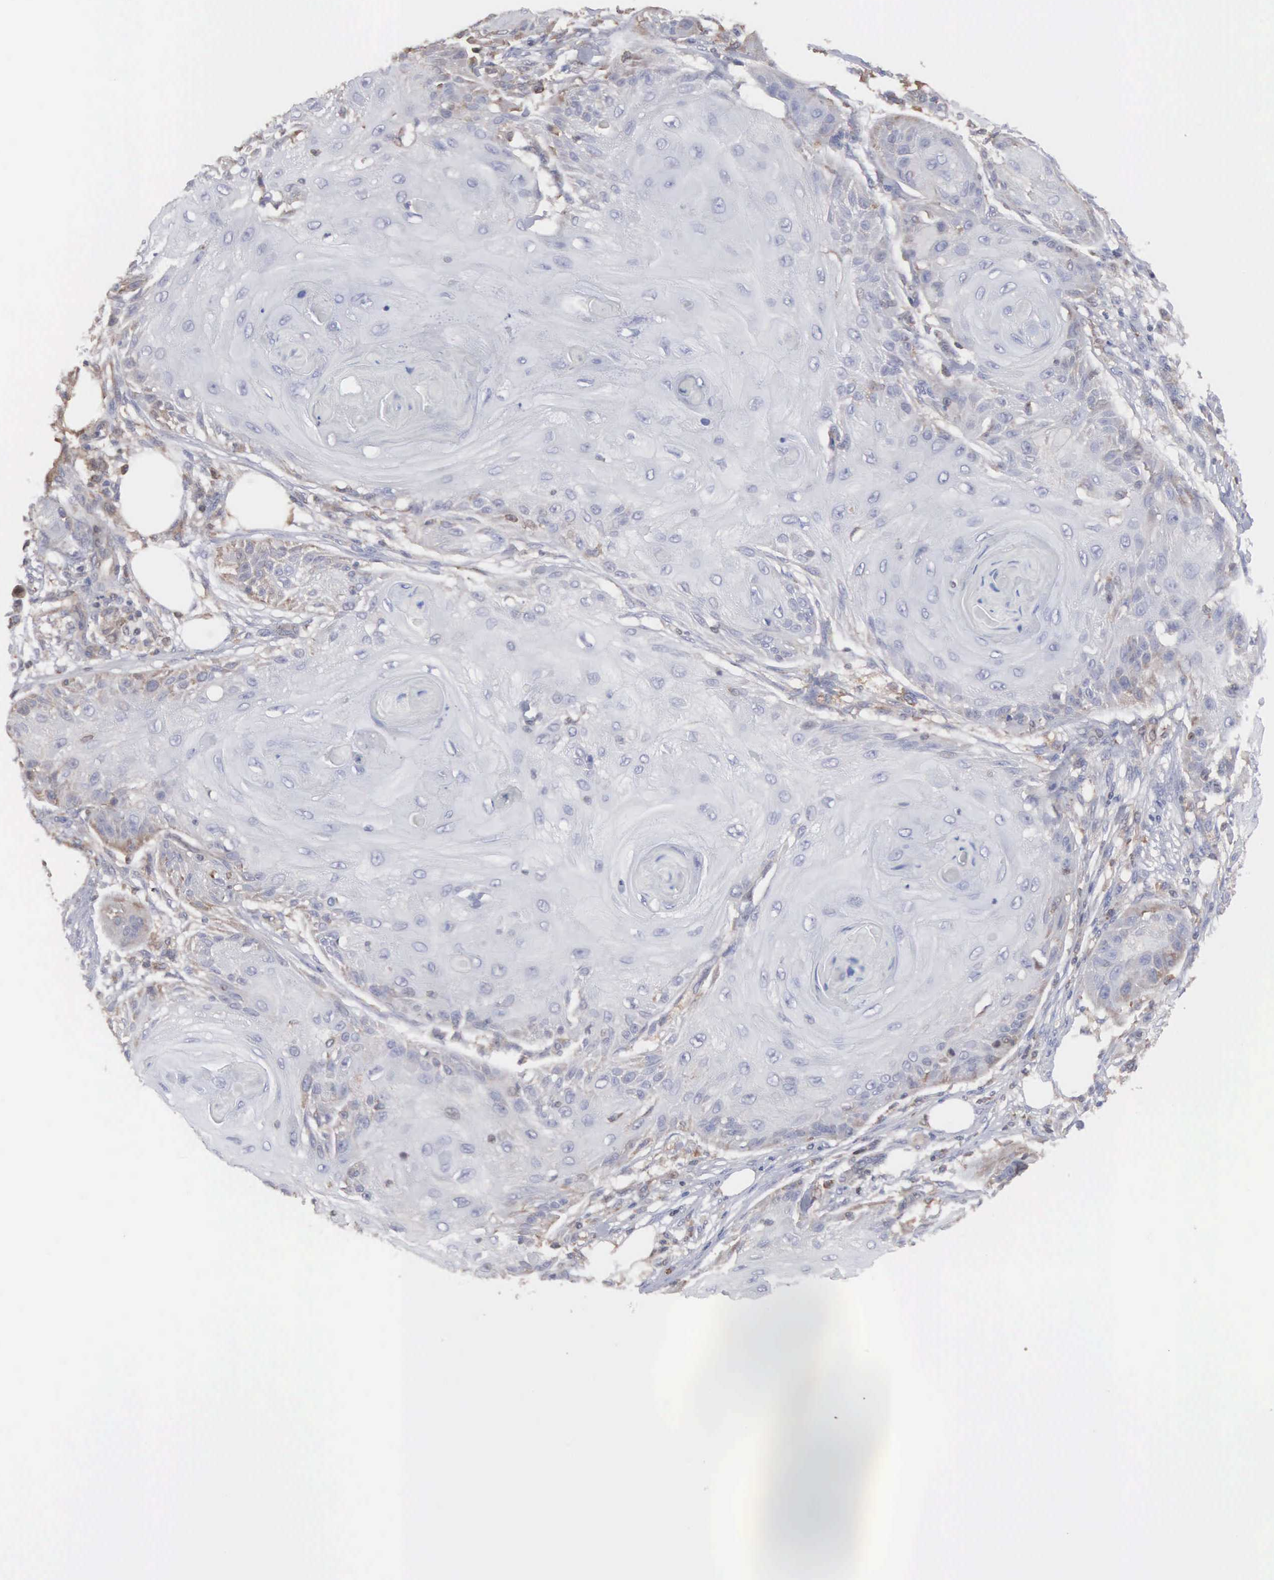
{"staining": {"intensity": "weak", "quantity": "<25%", "location": "cytoplasmic/membranous"}, "tissue": "skin cancer", "cell_type": "Tumor cells", "image_type": "cancer", "snomed": [{"axis": "morphology", "description": "Squamous cell carcinoma, NOS"}, {"axis": "topography", "description": "Skin"}], "caption": "Immunohistochemistry (IHC) histopathology image of neoplastic tissue: skin cancer stained with DAB (3,3'-diaminobenzidine) demonstrates no significant protein staining in tumor cells. (DAB IHC with hematoxylin counter stain).", "gene": "MTHFD1", "patient": {"sex": "female", "age": 88}}